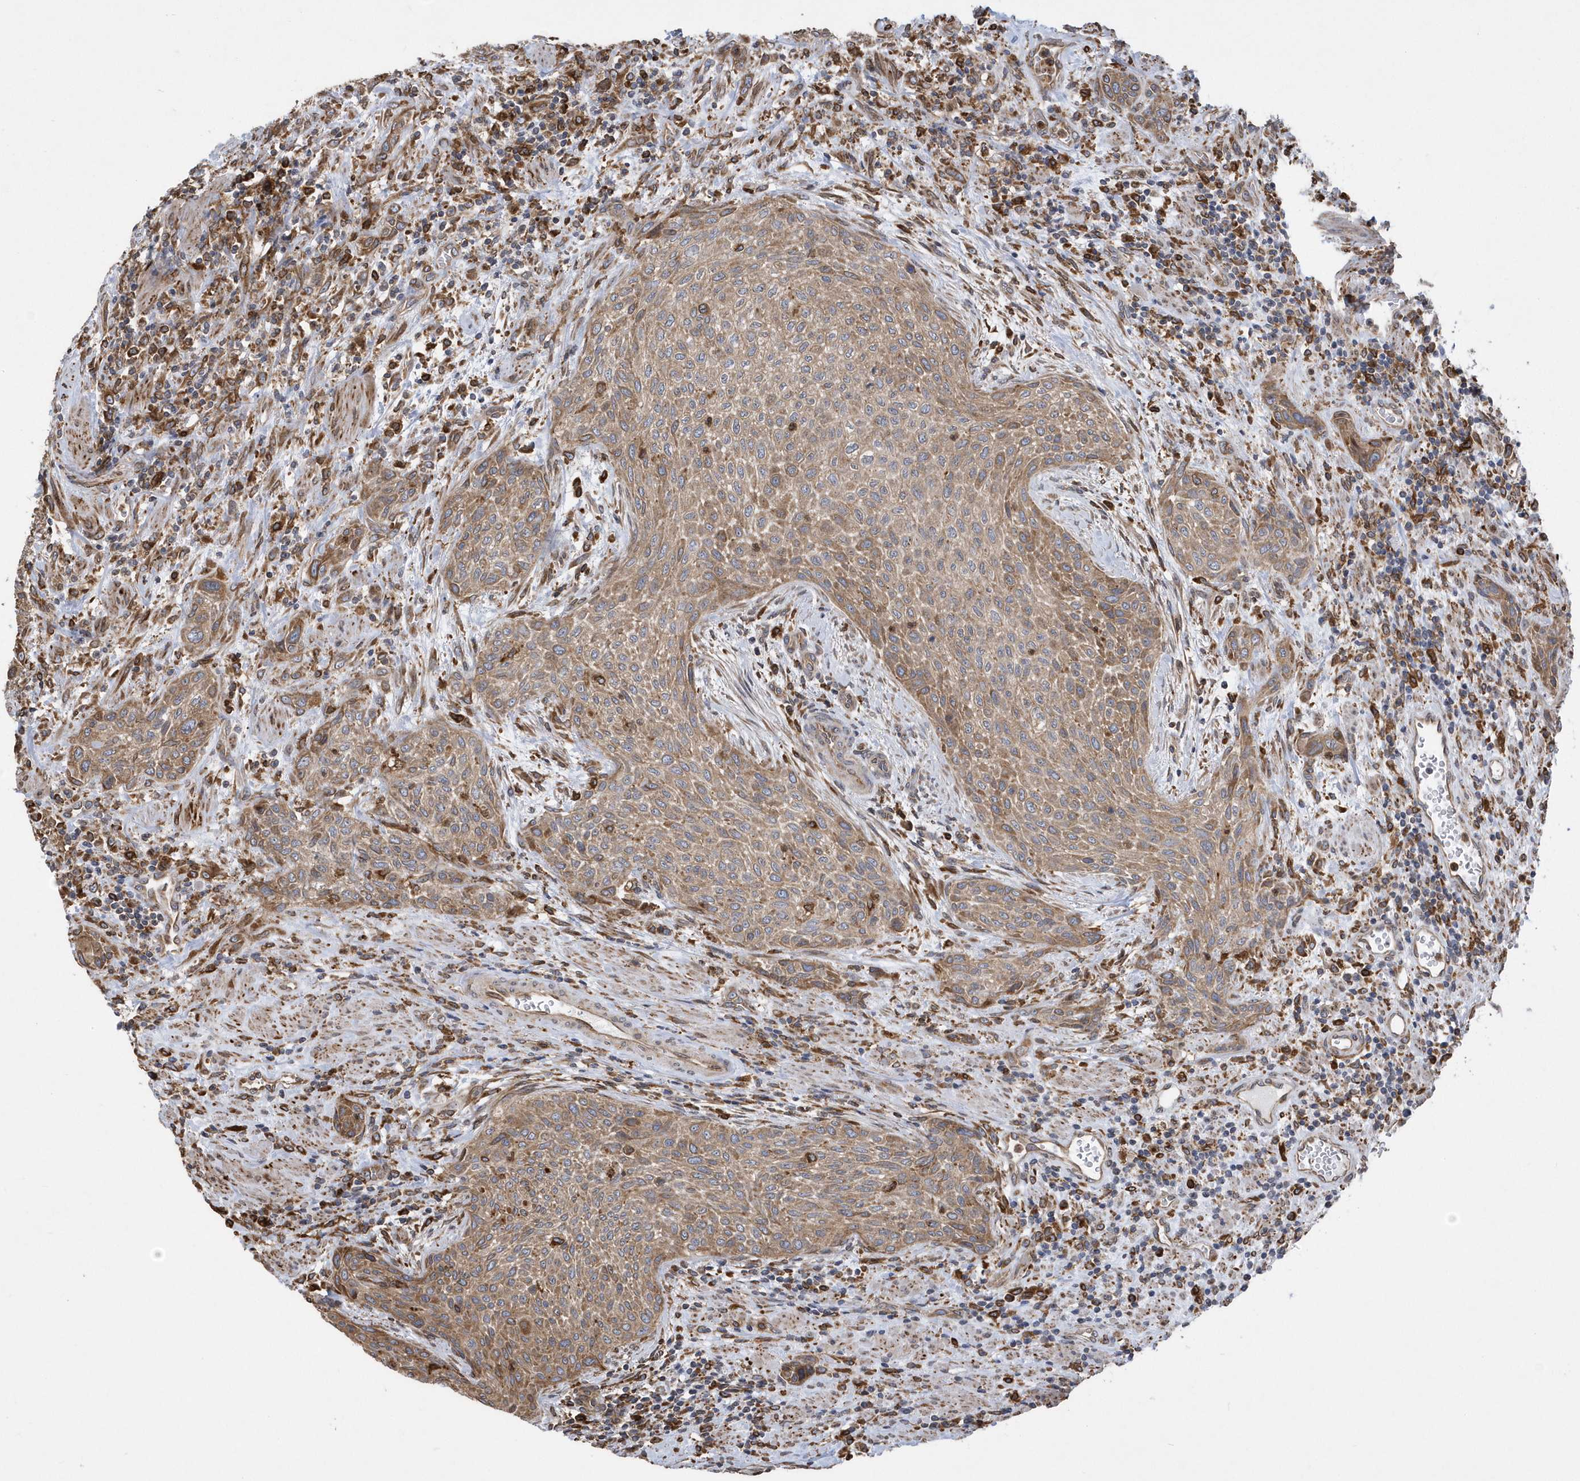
{"staining": {"intensity": "moderate", "quantity": ">75%", "location": "cytoplasmic/membranous"}, "tissue": "urothelial cancer", "cell_type": "Tumor cells", "image_type": "cancer", "snomed": [{"axis": "morphology", "description": "Urothelial carcinoma, High grade"}, {"axis": "topography", "description": "Urinary bladder"}], "caption": "This is an image of IHC staining of high-grade urothelial carcinoma, which shows moderate staining in the cytoplasmic/membranous of tumor cells.", "gene": "VAMP7", "patient": {"sex": "male", "age": 35}}